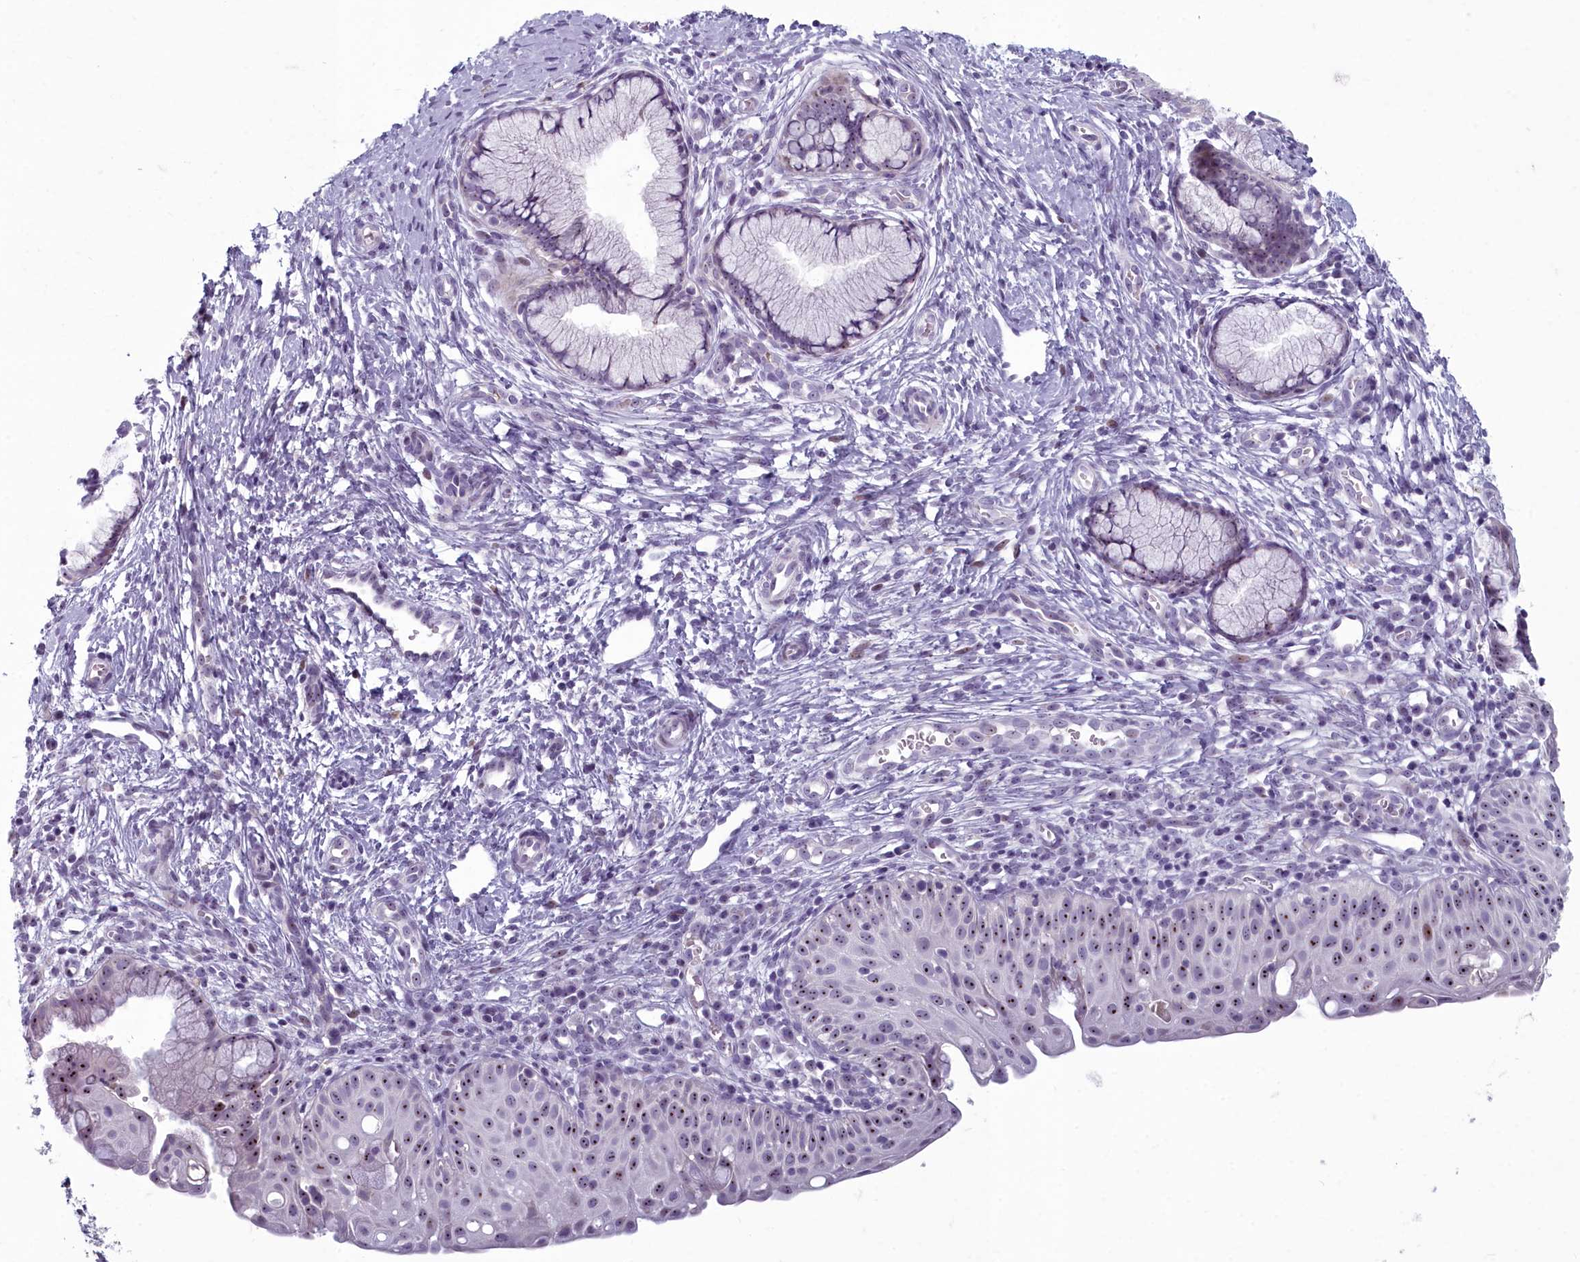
{"staining": {"intensity": "weak", "quantity": "<25%", "location": "nuclear"}, "tissue": "cervix", "cell_type": "Glandular cells", "image_type": "normal", "snomed": [{"axis": "morphology", "description": "Normal tissue, NOS"}, {"axis": "topography", "description": "Cervix"}], "caption": "The image reveals no staining of glandular cells in benign cervix. (DAB (3,3'-diaminobenzidine) IHC visualized using brightfield microscopy, high magnification).", "gene": "INSYN2A", "patient": {"sex": "female", "age": 36}}